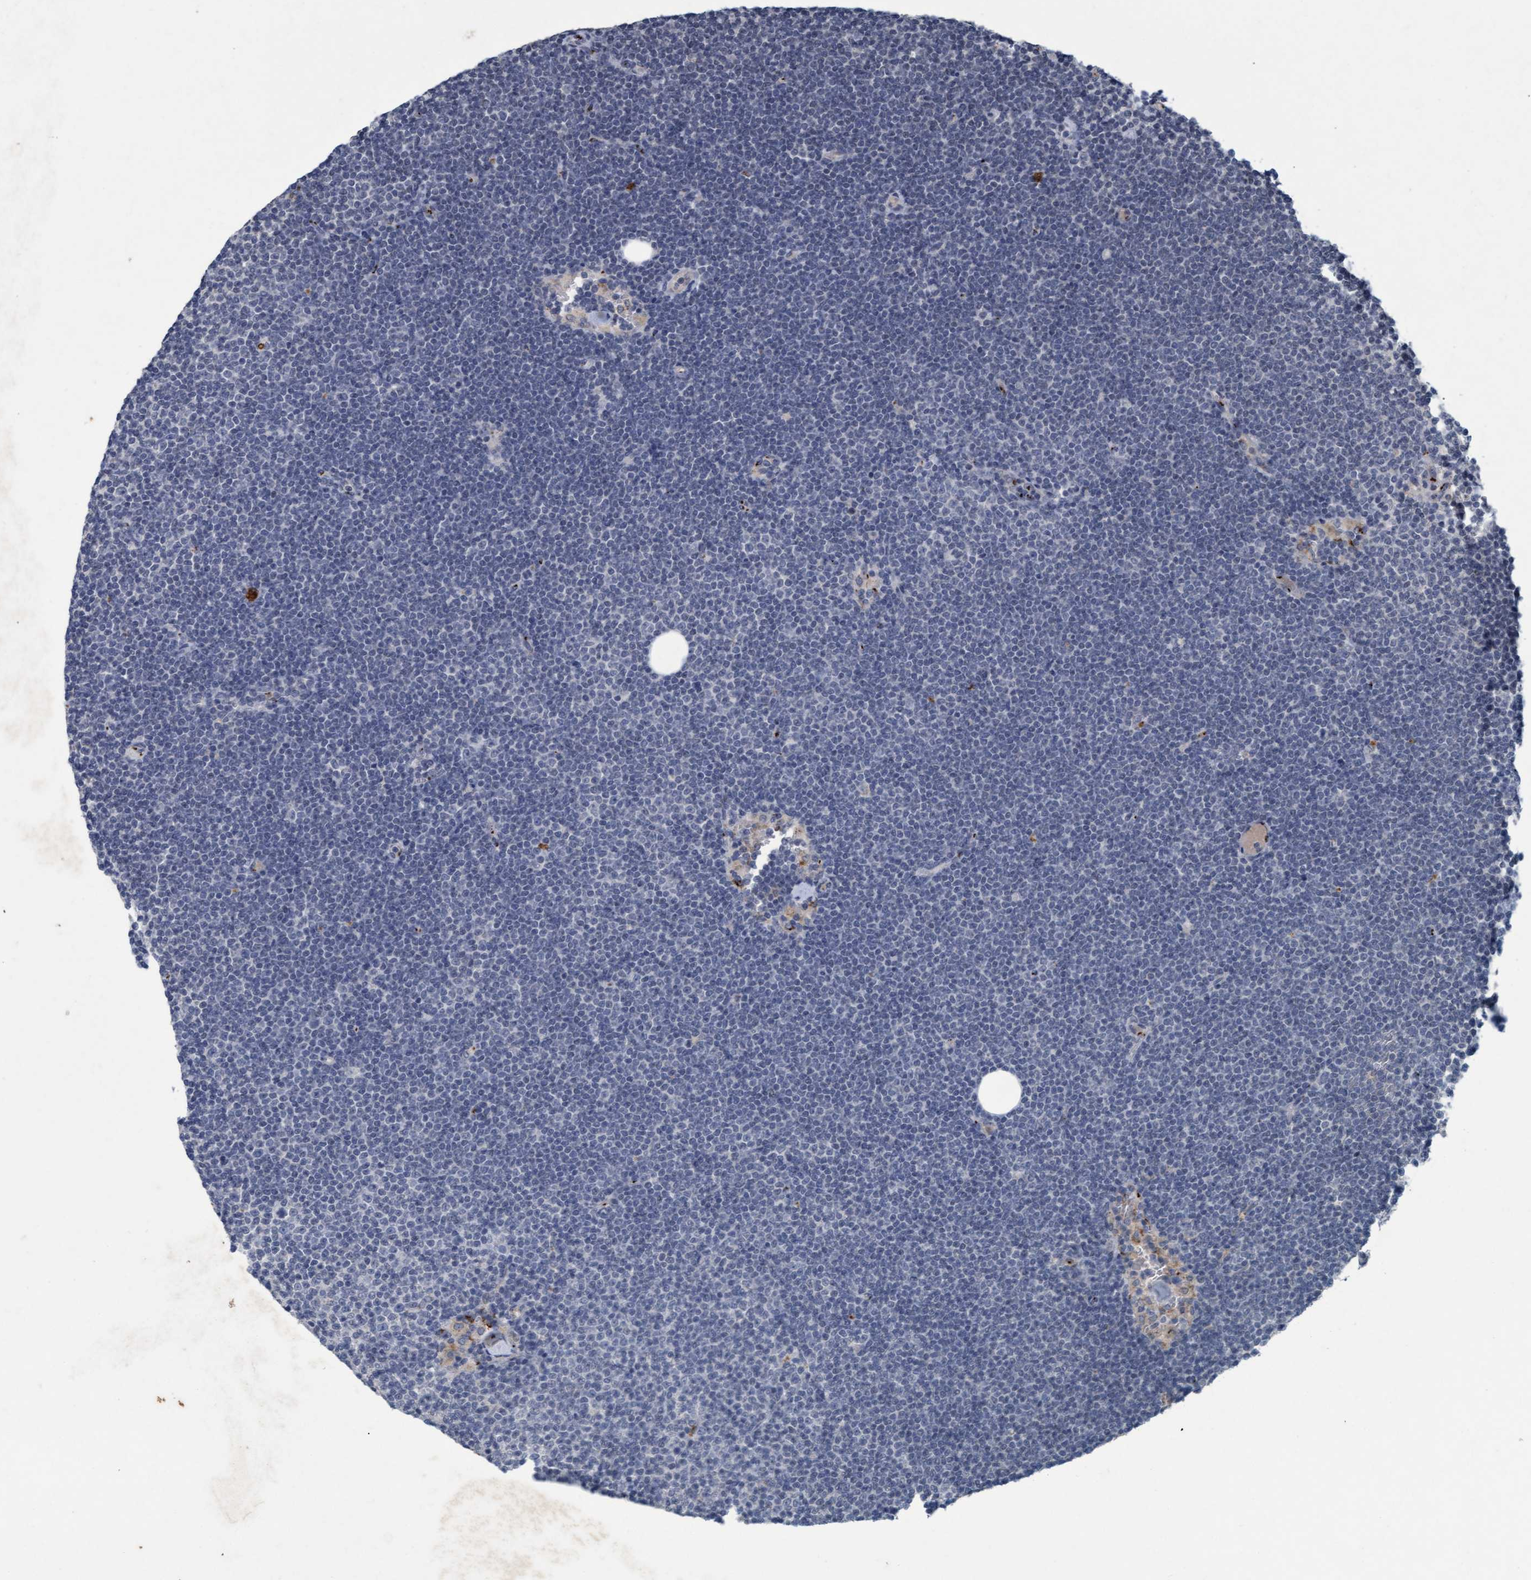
{"staining": {"intensity": "negative", "quantity": "none", "location": "none"}, "tissue": "lymphoma", "cell_type": "Tumor cells", "image_type": "cancer", "snomed": [{"axis": "morphology", "description": "Malignant lymphoma, non-Hodgkin's type, Low grade"}, {"axis": "topography", "description": "Lymph node"}], "caption": "An image of low-grade malignant lymphoma, non-Hodgkin's type stained for a protein displays no brown staining in tumor cells.", "gene": "GALC", "patient": {"sex": "female", "age": 53}}